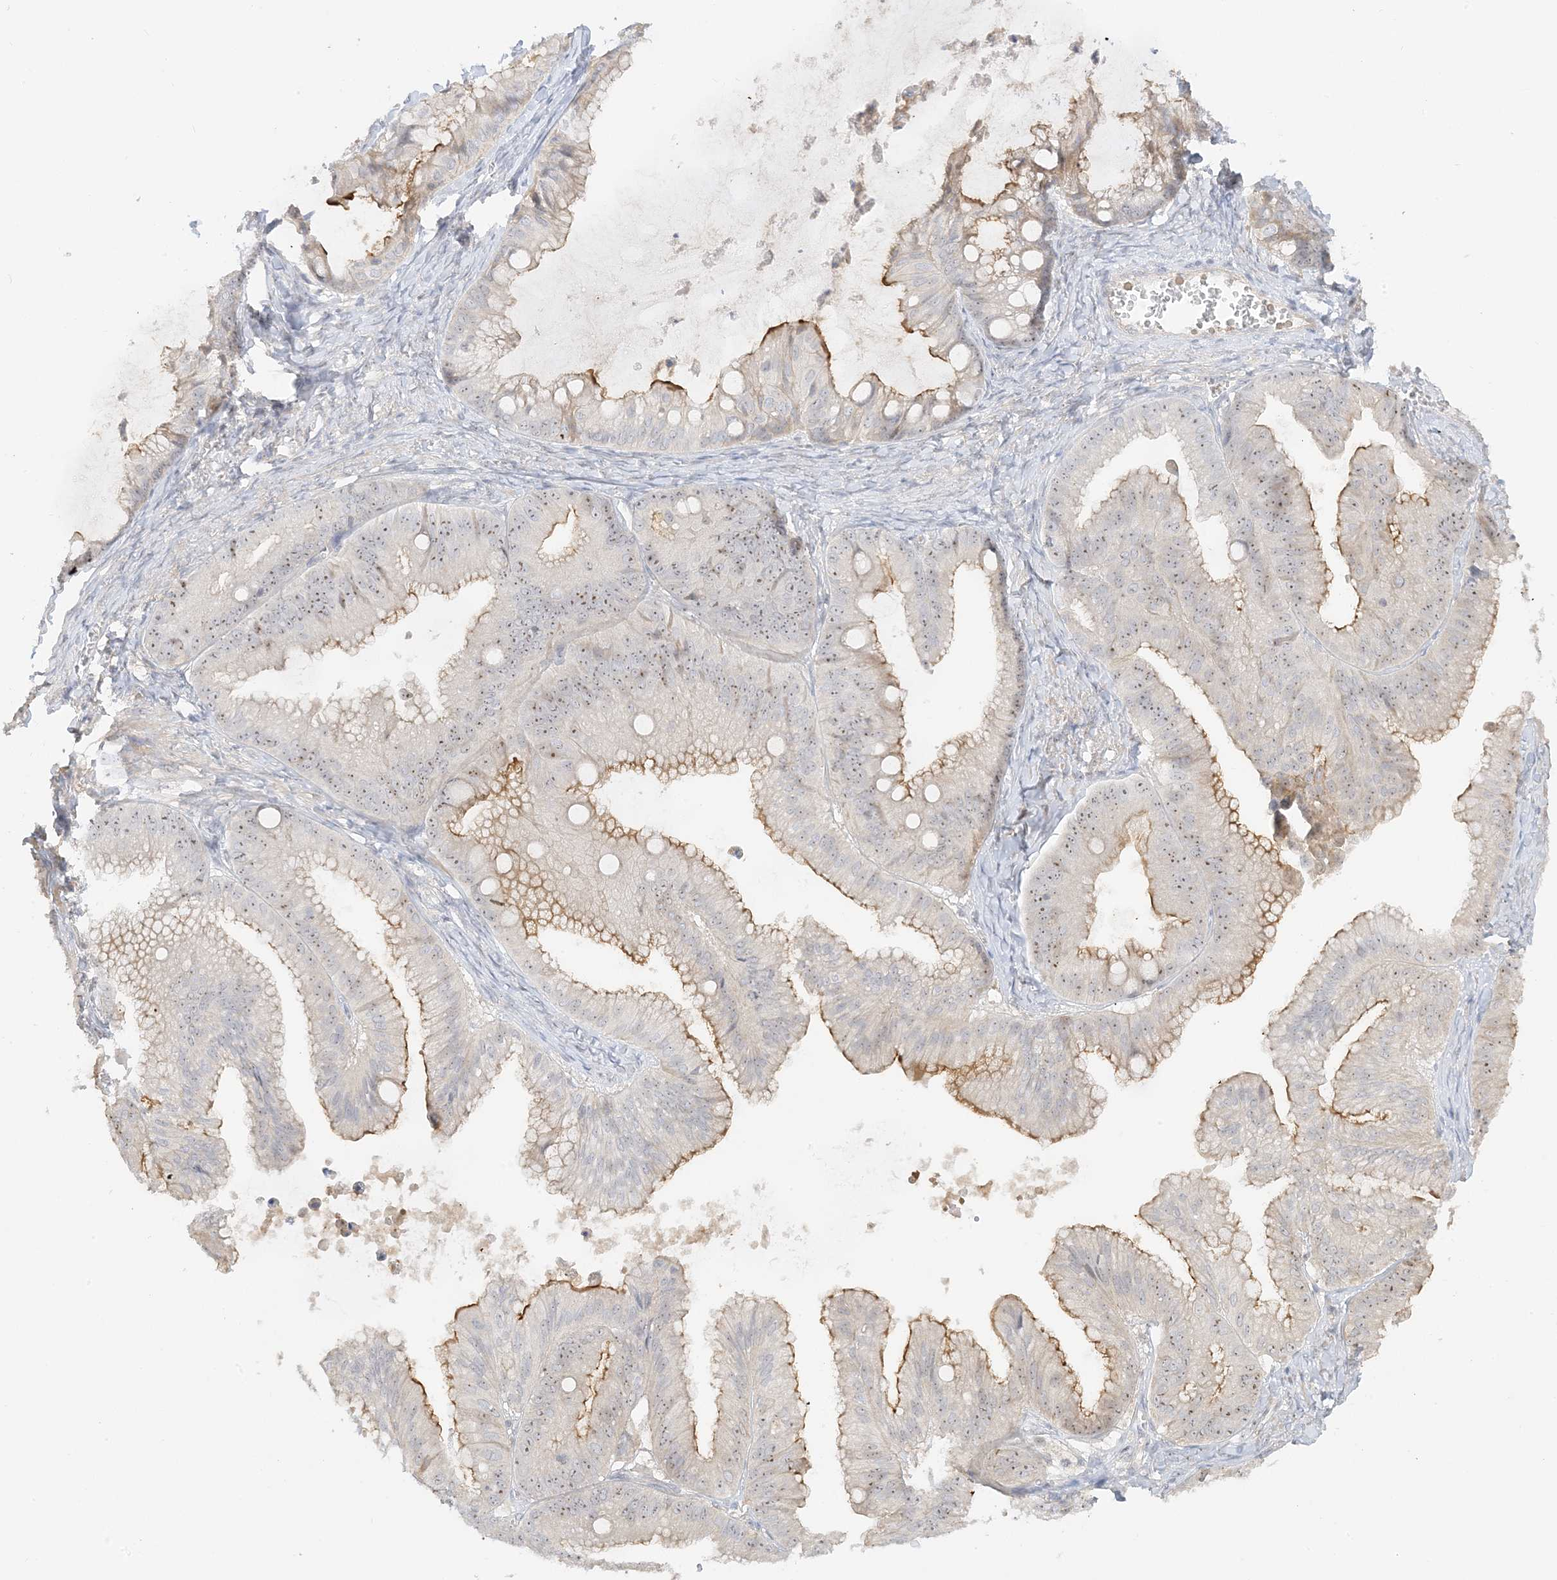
{"staining": {"intensity": "strong", "quantity": "25%-75%", "location": "cytoplasmic/membranous,nuclear"}, "tissue": "ovarian cancer", "cell_type": "Tumor cells", "image_type": "cancer", "snomed": [{"axis": "morphology", "description": "Cystadenocarcinoma, mucinous, NOS"}, {"axis": "topography", "description": "Ovary"}], "caption": "A micrograph of mucinous cystadenocarcinoma (ovarian) stained for a protein shows strong cytoplasmic/membranous and nuclear brown staining in tumor cells.", "gene": "ETAA1", "patient": {"sex": "female", "age": 71}}